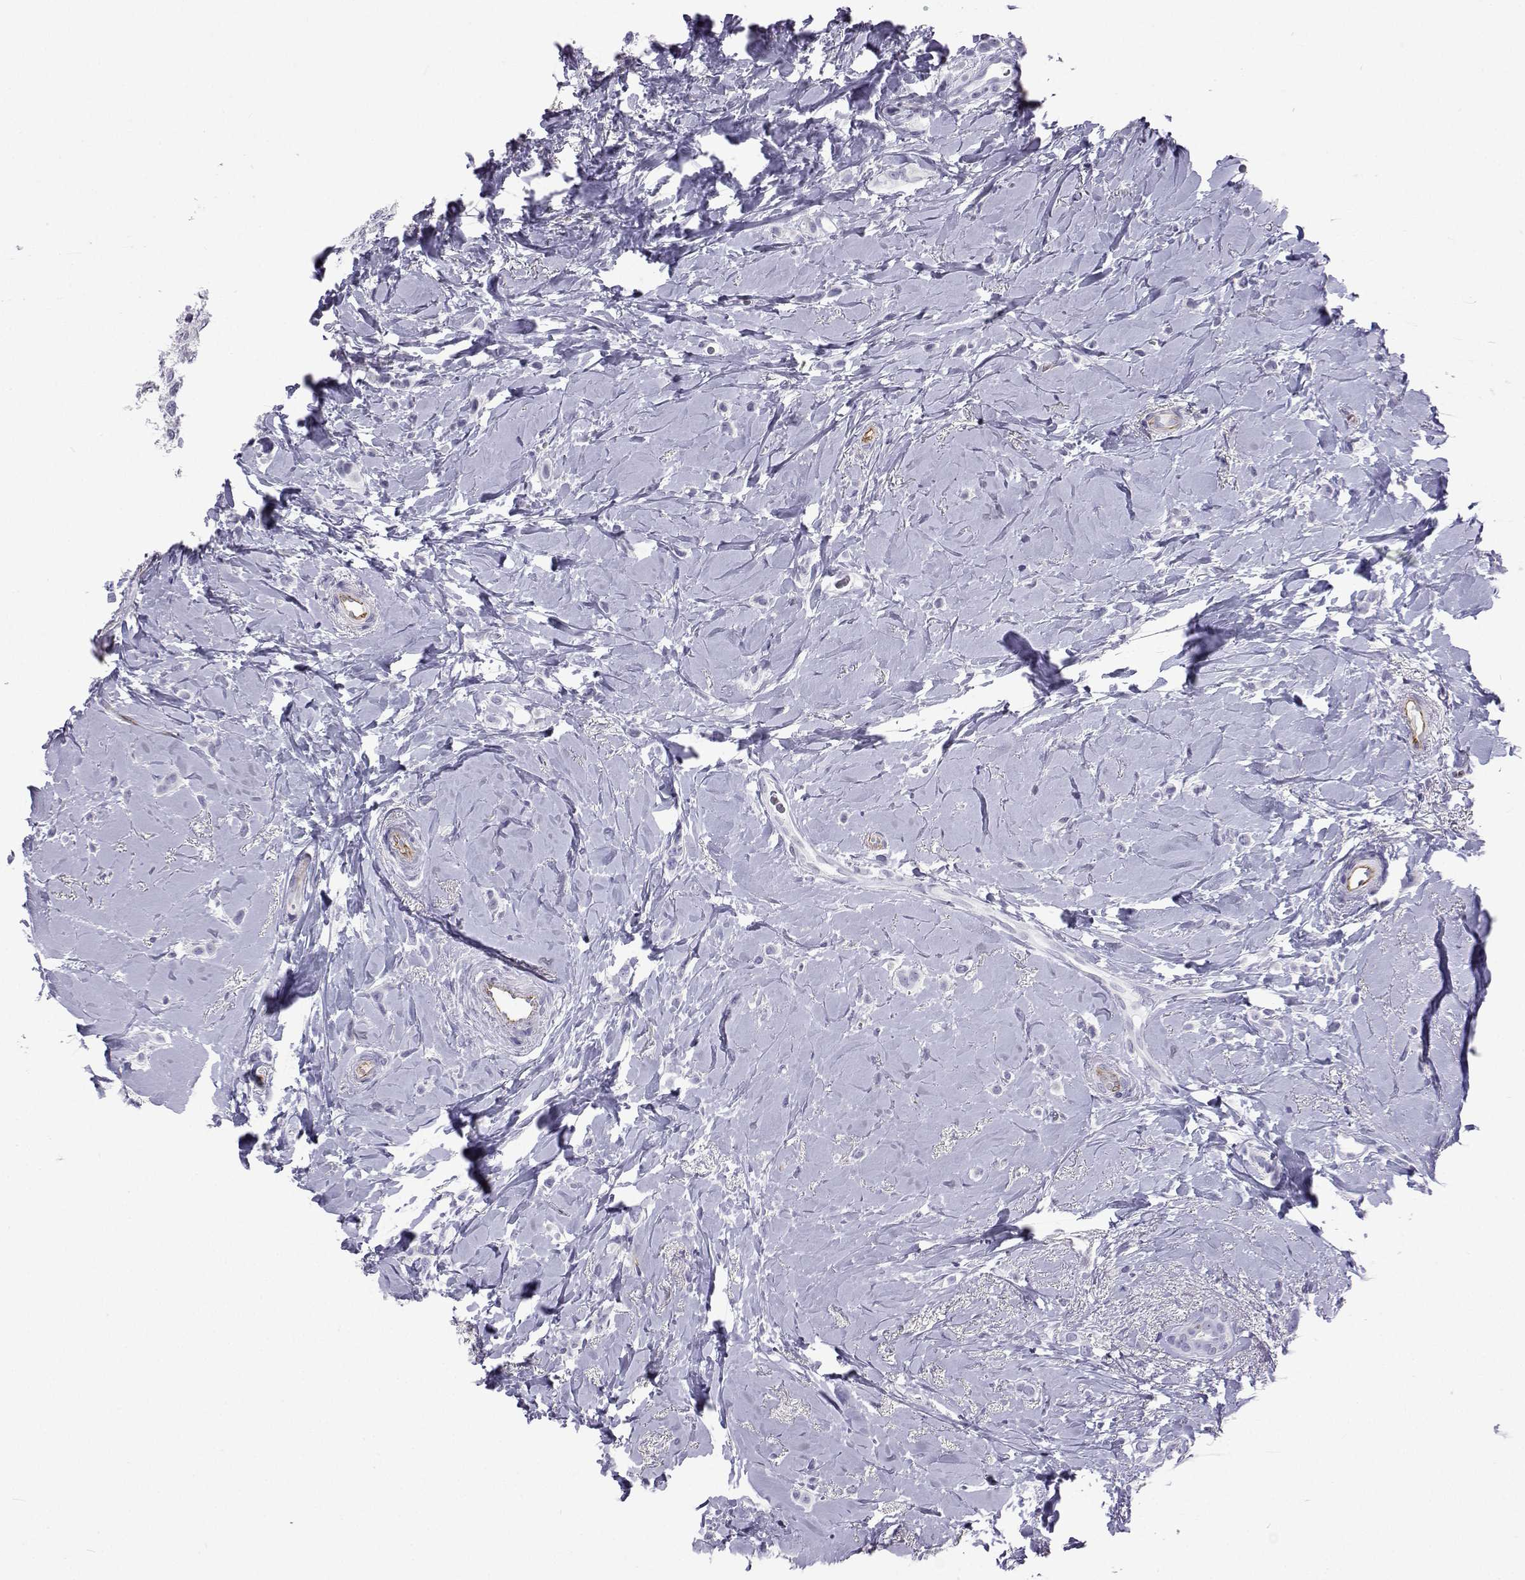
{"staining": {"intensity": "negative", "quantity": "none", "location": "none"}, "tissue": "breast cancer", "cell_type": "Tumor cells", "image_type": "cancer", "snomed": [{"axis": "morphology", "description": "Lobular carcinoma"}, {"axis": "topography", "description": "Breast"}], "caption": "Immunohistochemistry (IHC) of human lobular carcinoma (breast) reveals no expression in tumor cells.", "gene": "GALM", "patient": {"sex": "female", "age": 66}}